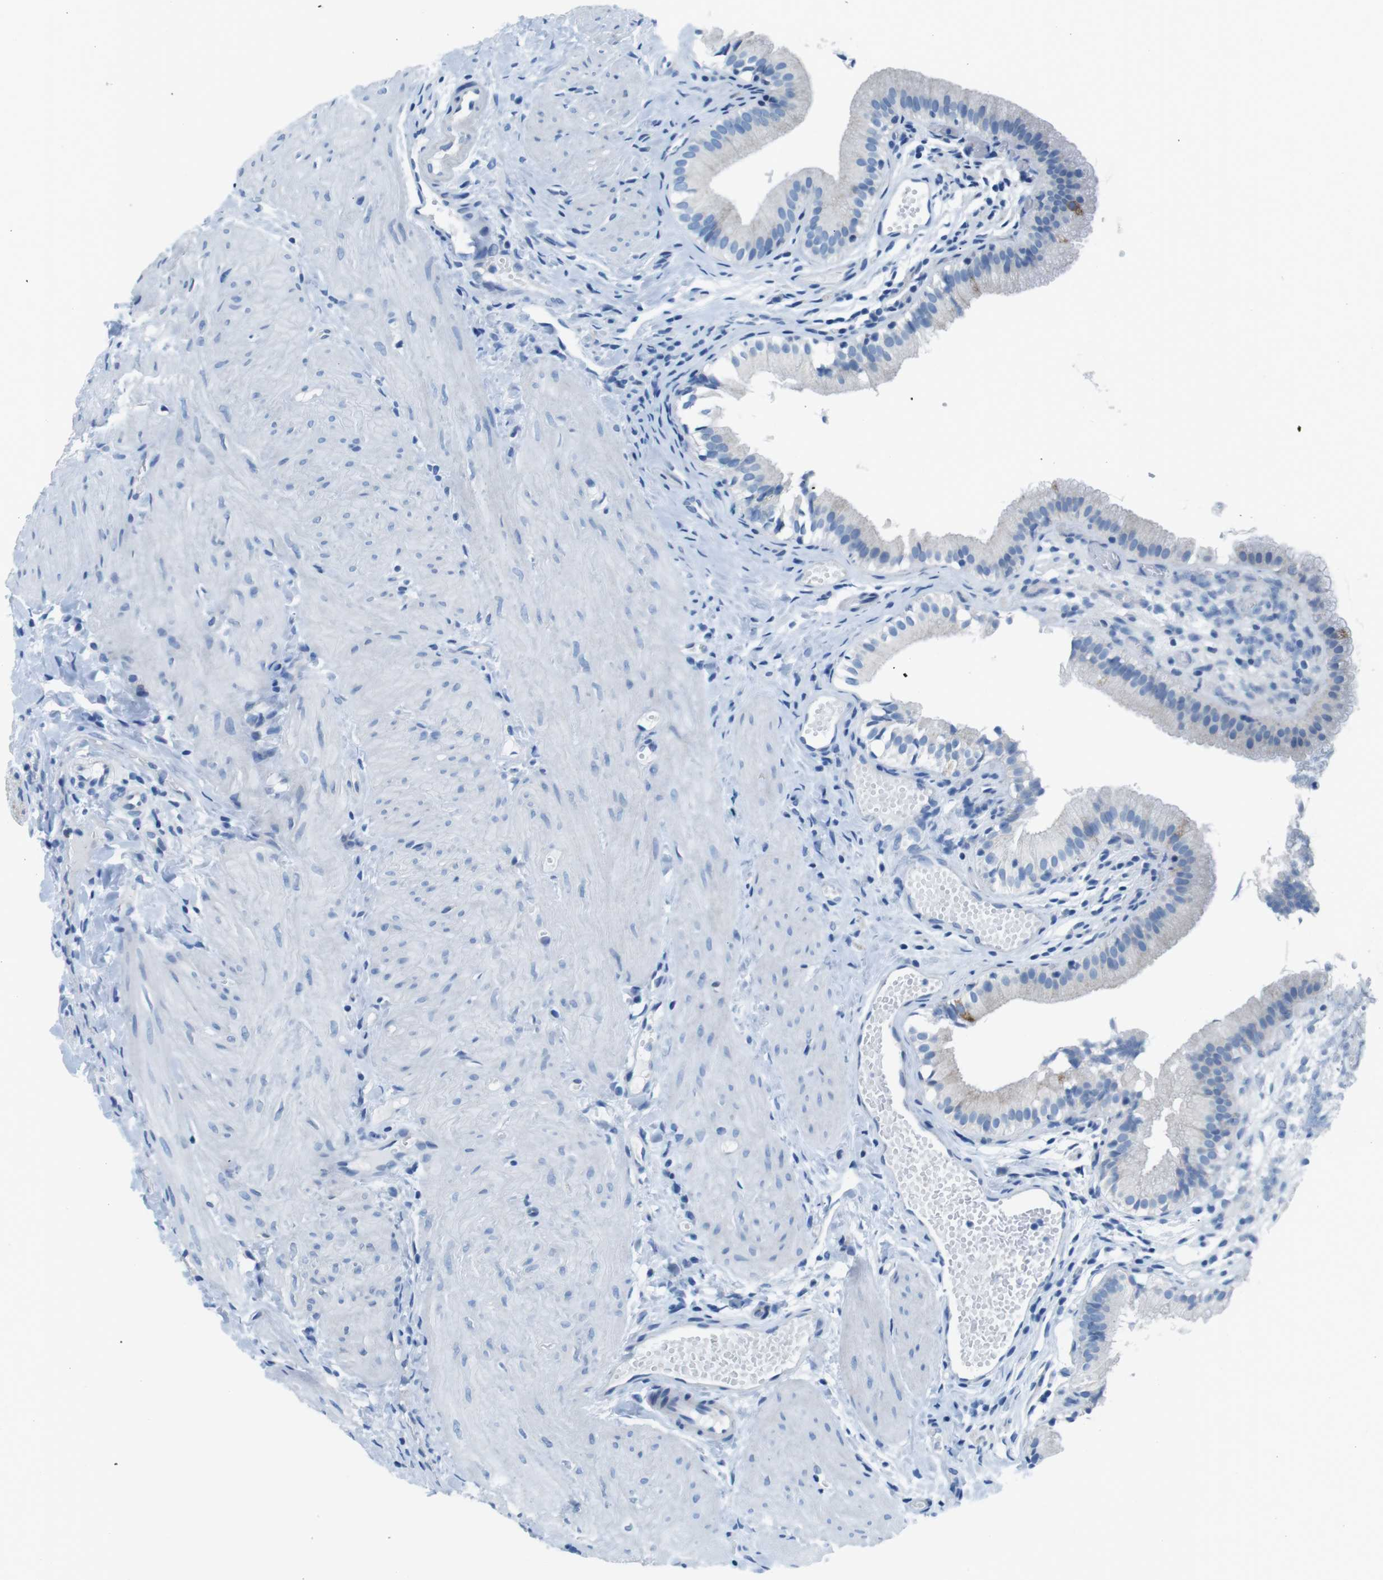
{"staining": {"intensity": "negative", "quantity": "none", "location": "none"}, "tissue": "gallbladder", "cell_type": "Glandular cells", "image_type": "normal", "snomed": [{"axis": "morphology", "description": "Normal tissue, NOS"}, {"axis": "topography", "description": "Gallbladder"}], "caption": "DAB (3,3'-diaminobenzidine) immunohistochemical staining of benign gallbladder reveals no significant expression in glandular cells.", "gene": "MUC2", "patient": {"sex": "female", "age": 26}}